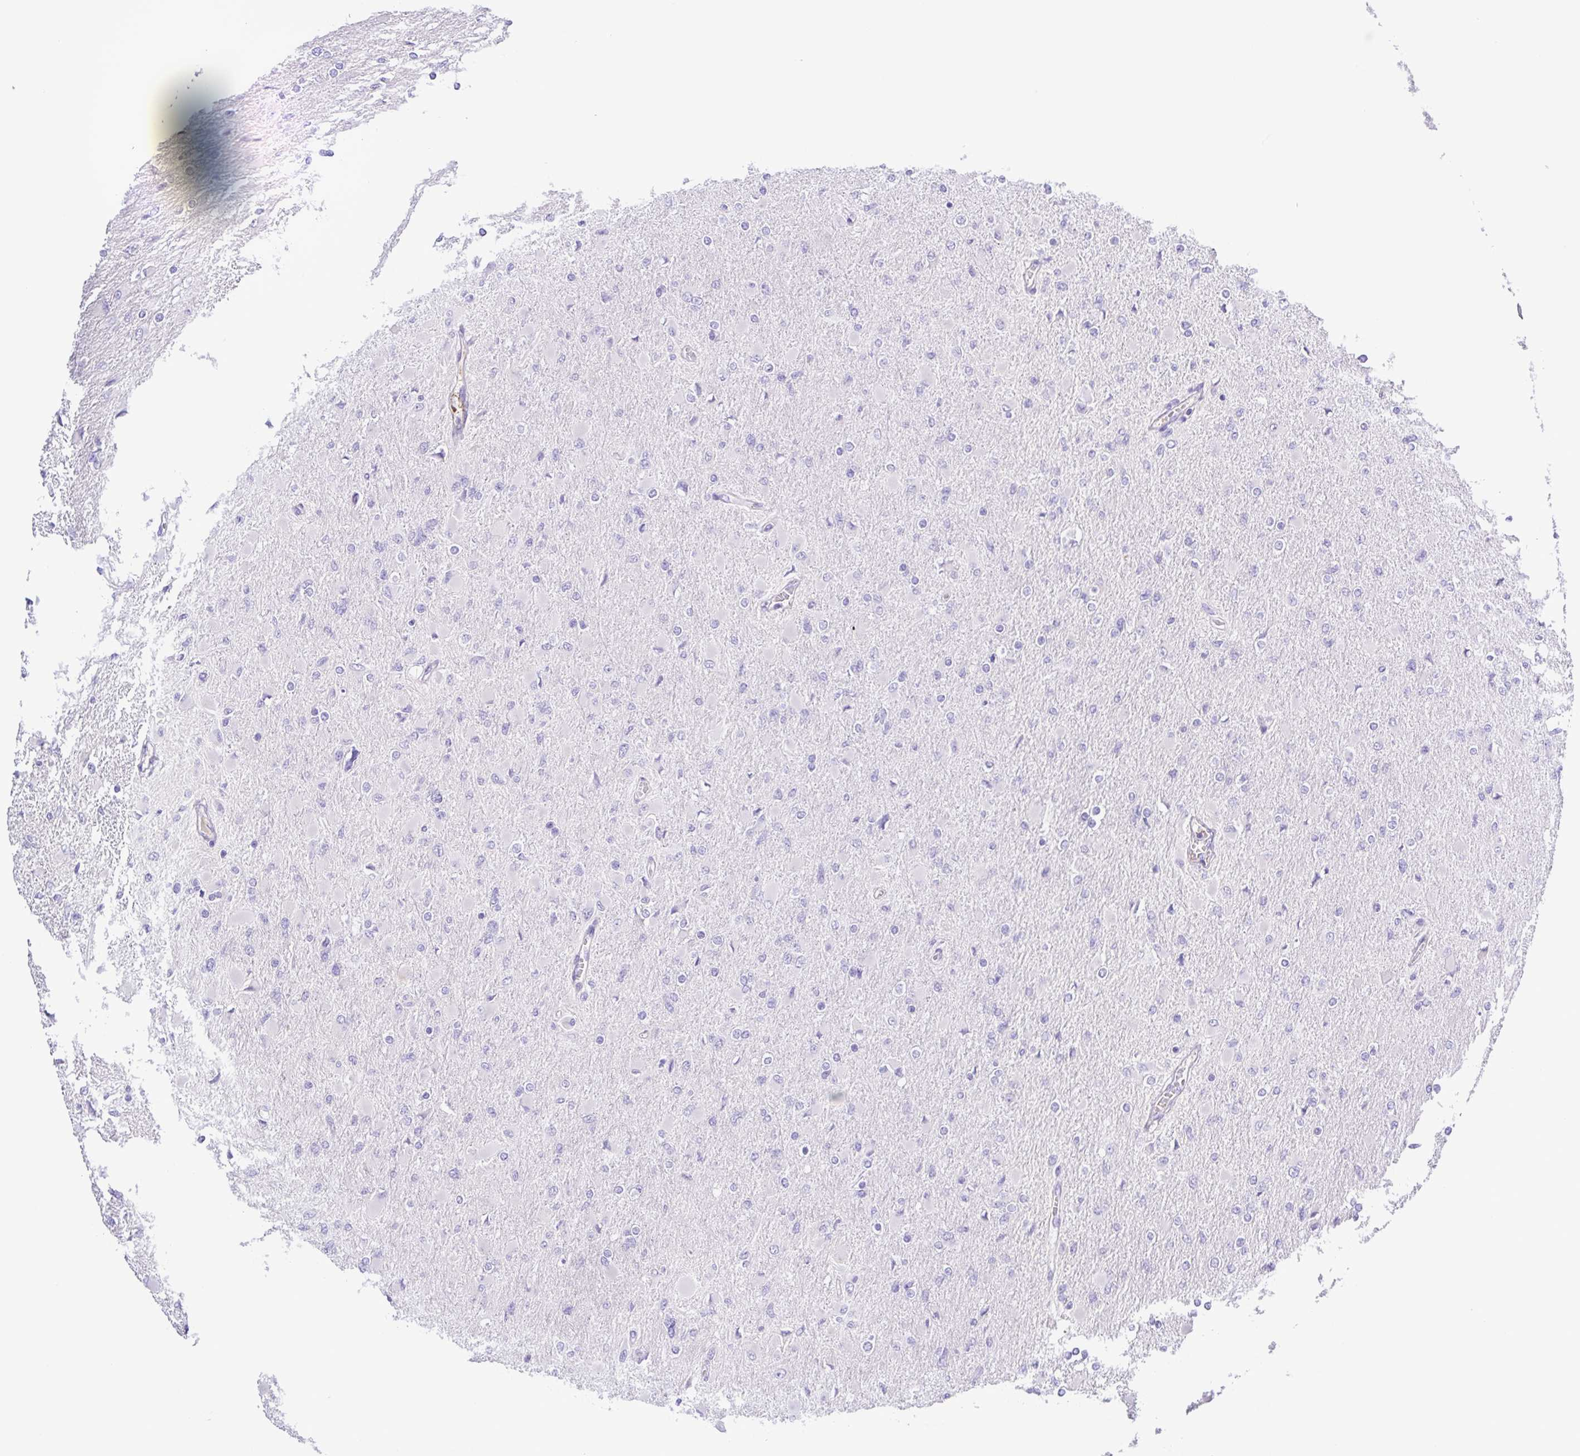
{"staining": {"intensity": "negative", "quantity": "none", "location": "none"}, "tissue": "glioma", "cell_type": "Tumor cells", "image_type": "cancer", "snomed": [{"axis": "morphology", "description": "Glioma, malignant, High grade"}, {"axis": "topography", "description": "Cerebral cortex"}], "caption": "An immunohistochemistry photomicrograph of glioma is shown. There is no staining in tumor cells of glioma.", "gene": "GABBR2", "patient": {"sex": "female", "age": 36}}